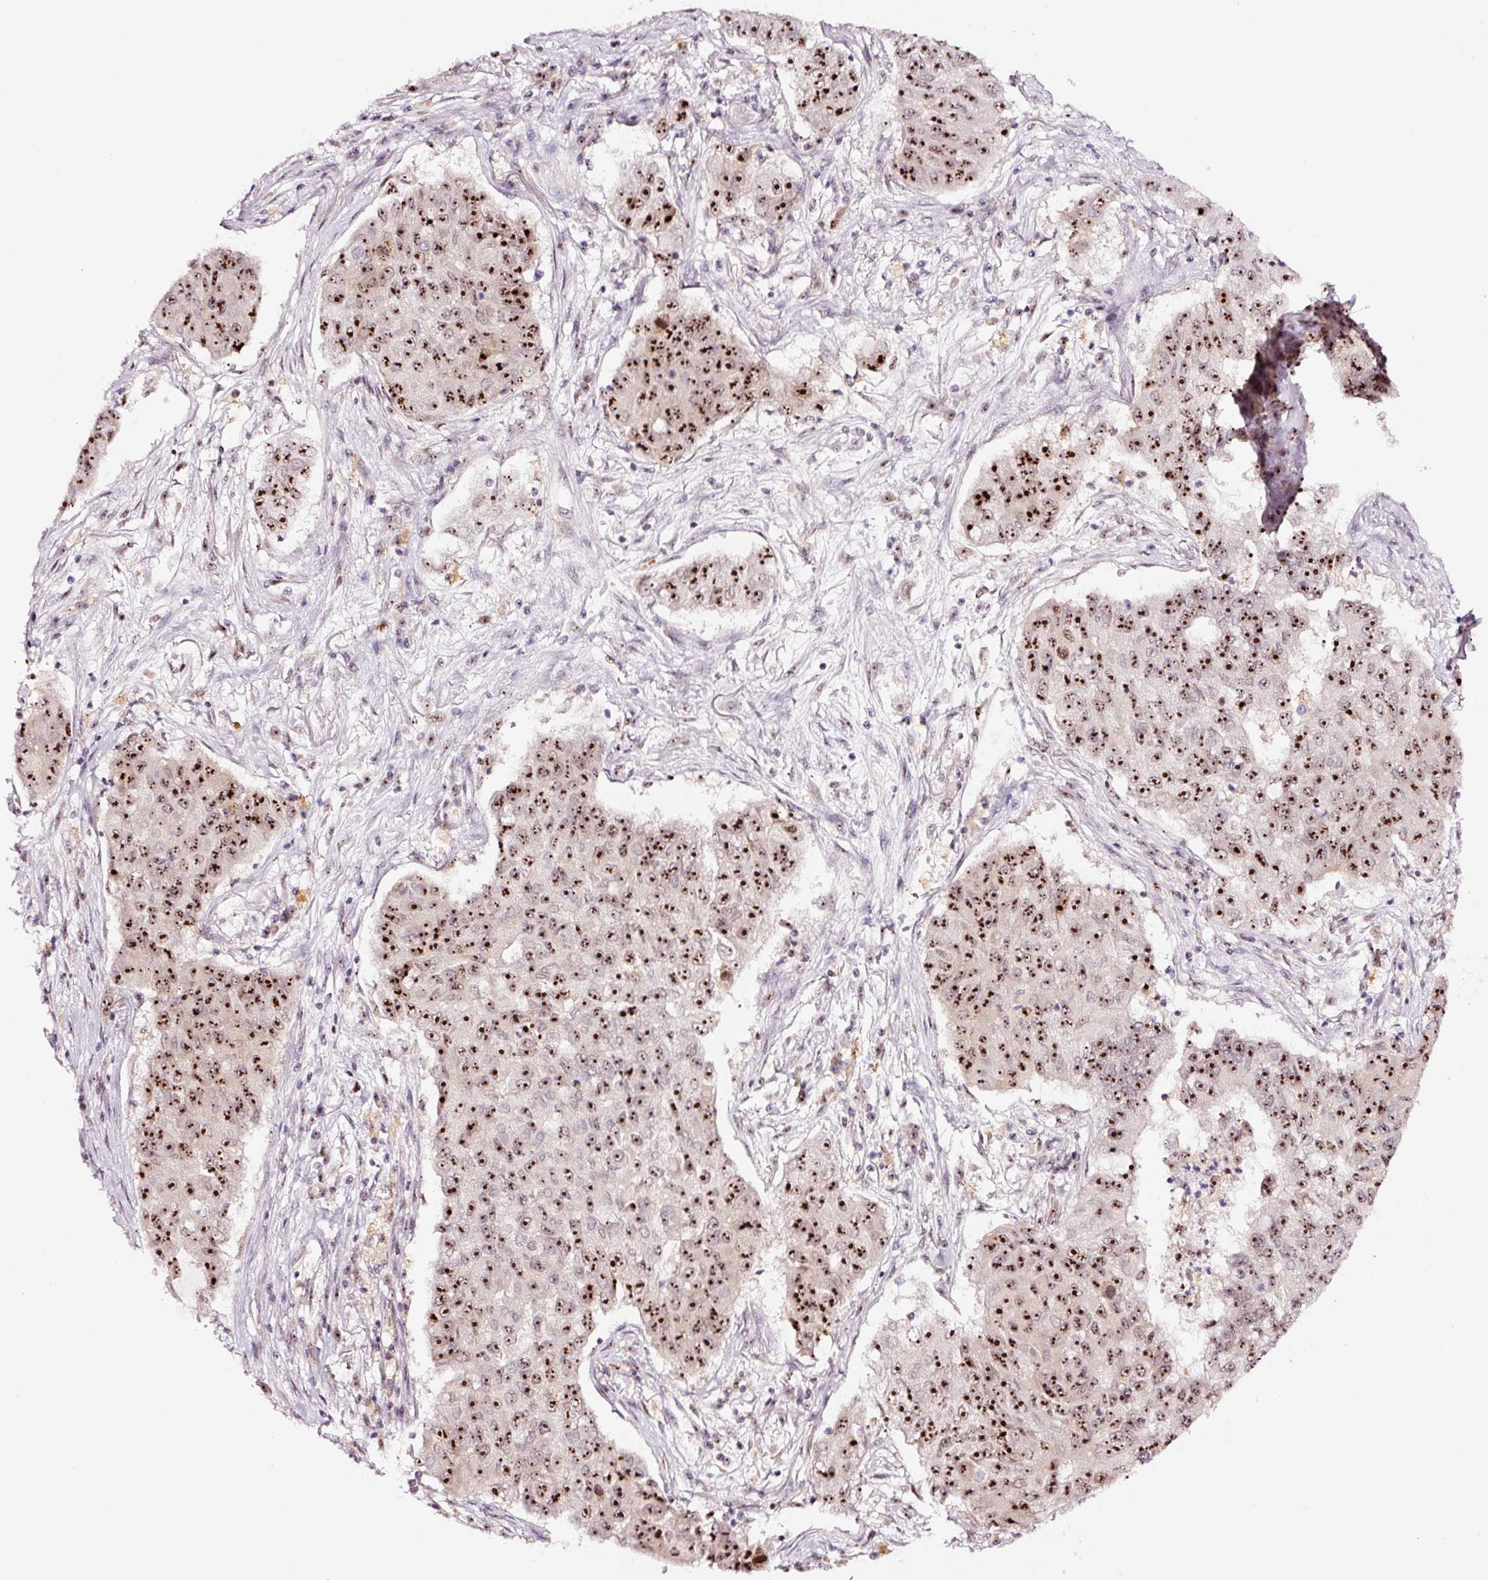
{"staining": {"intensity": "strong", "quantity": ">75%", "location": "nuclear"}, "tissue": "lung cancer", "cell_type": "Tumor cells", "image_type": "cancer", "snomed": [{"axis": "morphology", "description": "Squamous cell carcinoma, NOS"}, {"axis": "topography", "description": "Lung"}], "caption": "Immunohistochemistry (IHC) micrograph of human lung cancer stained for a protein (brown), which exhibits high levels of strong nuclear expression in about >75% of tumor cells.", "gene": "GNL3", "patient": {"sex": "male", "age": 74}}